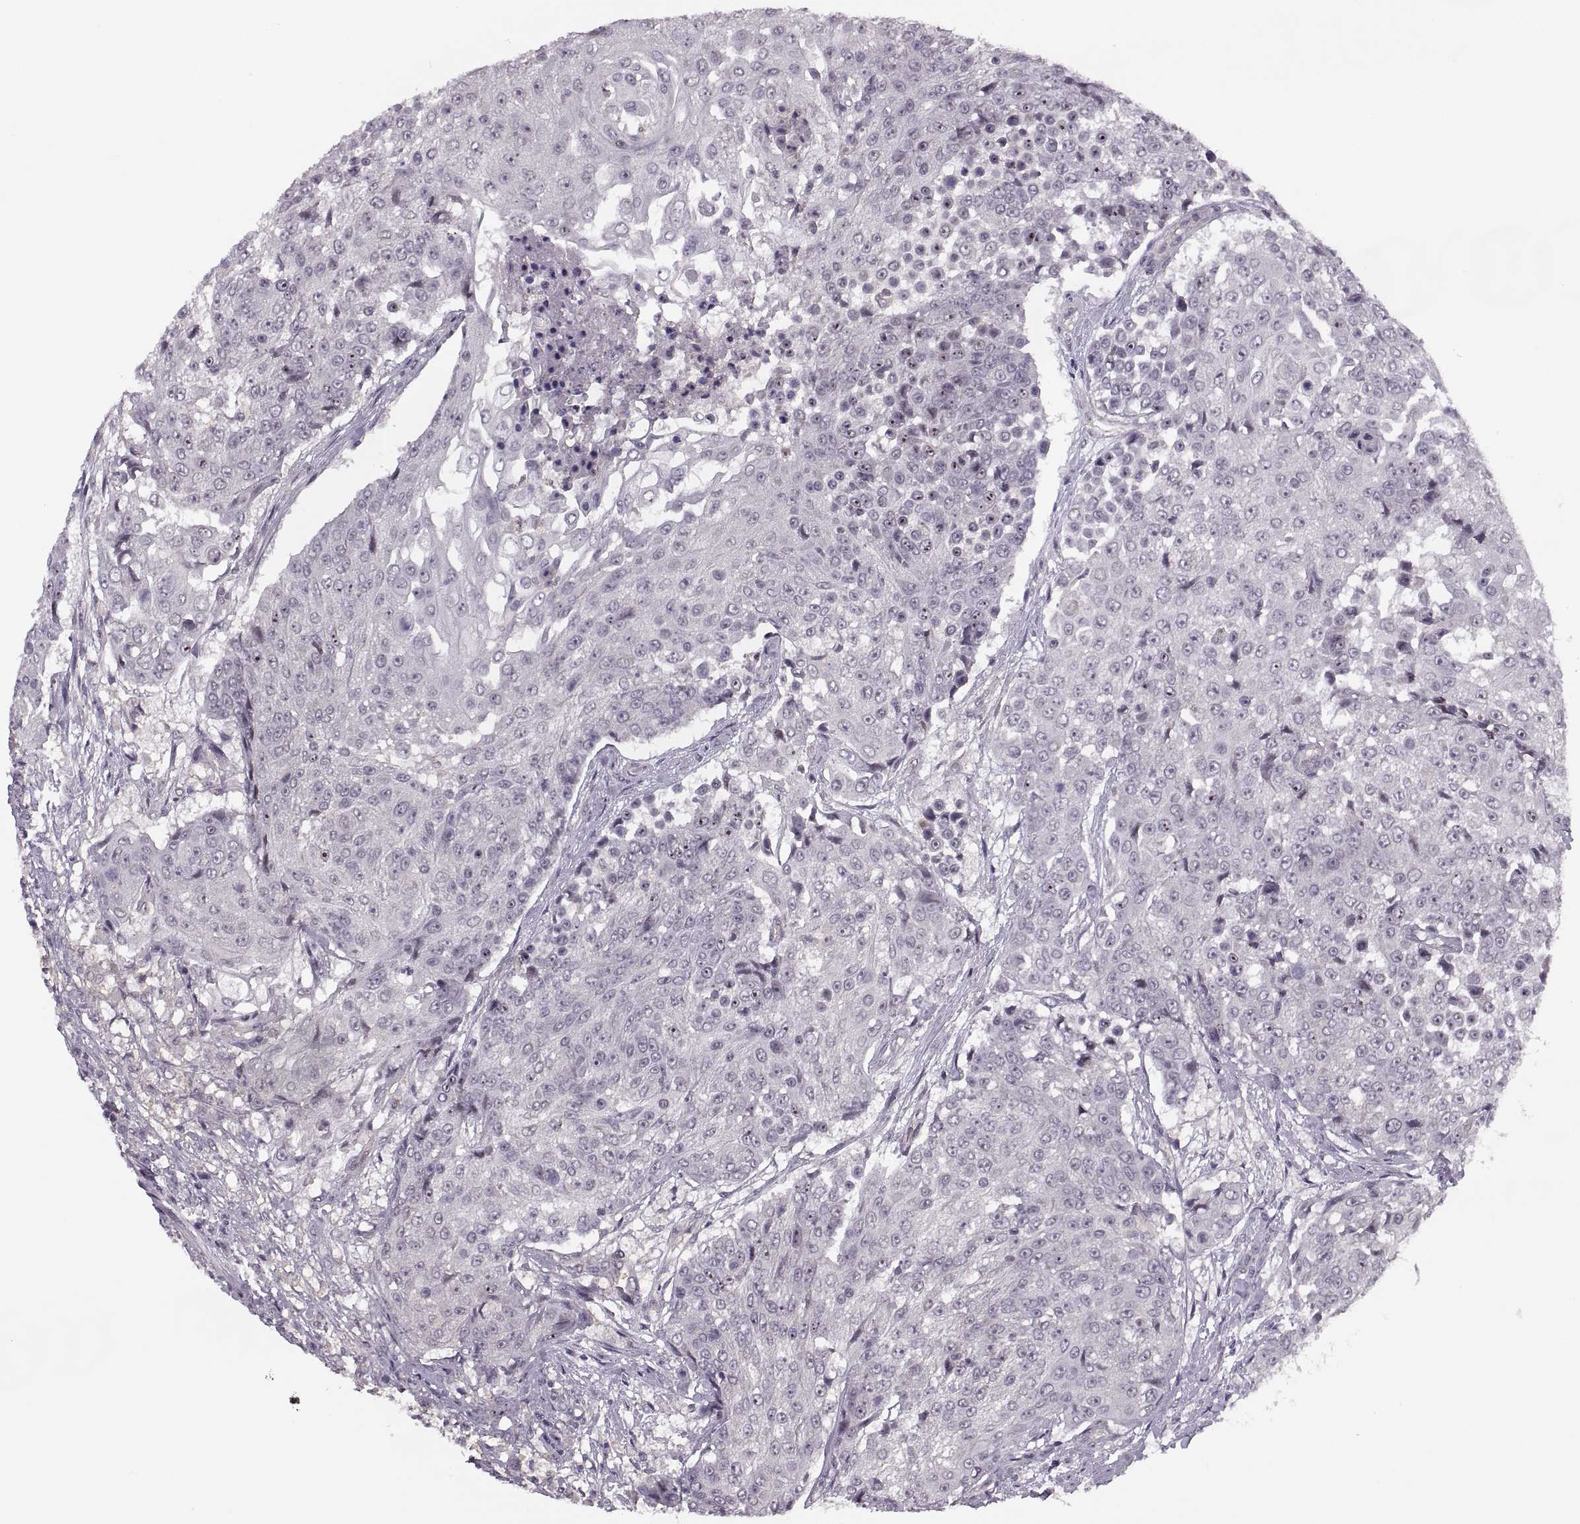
{"staining": {"intensity": "negative", "quantity": "none", "location": "none"}, "tissue": "urothelial cancer", "cell_type": "Tumor cells", "image_type": "cancer", "snomed": [{"axis": "morphology", "description": "Urothelial carcinoma, High grade"}, {"axis": "topography", "description": "Urinary bladder"}], "caption": "The micrograph reveals no significant expression in tumor cells of urothelial carcinoma (high-grade).", "gene": "LUZP2", "patient": {"sex": "female", "age": 63}}